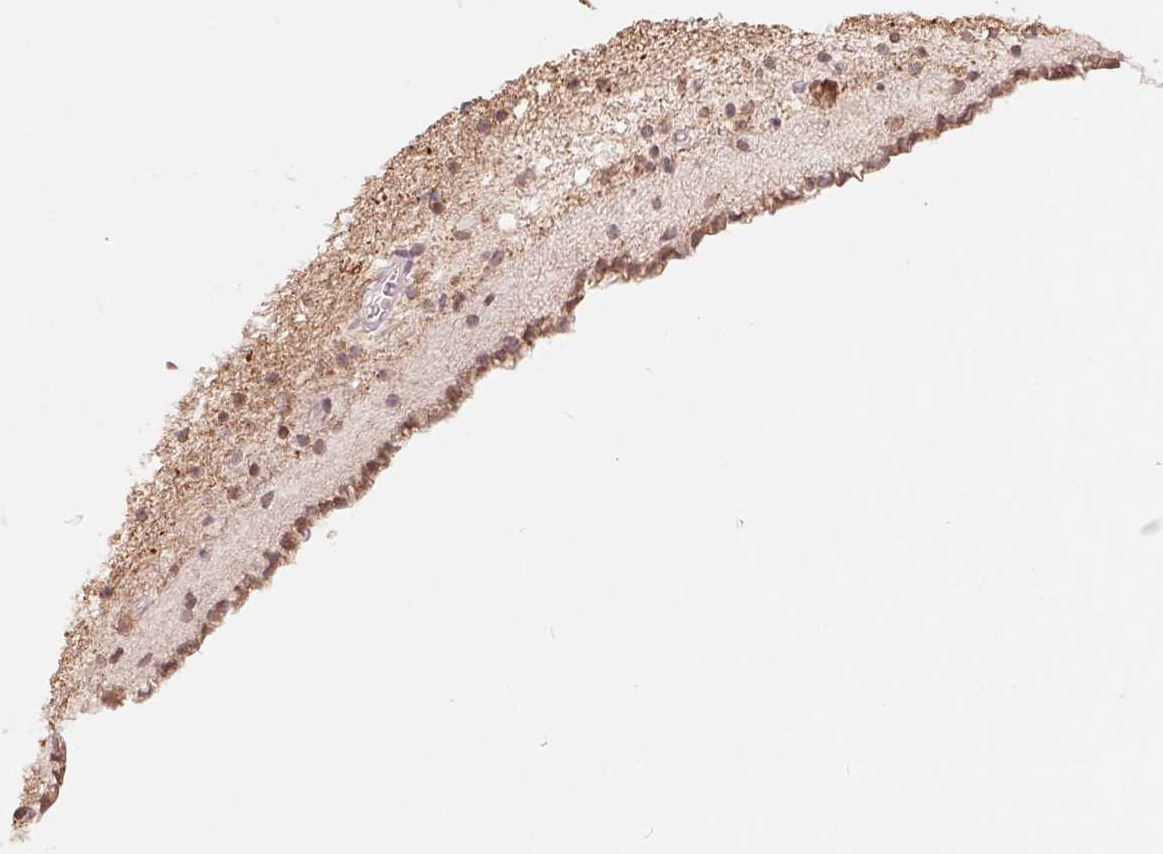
{"staining": {"intensity": "moderate", "quantity": ">75%", "location": "cytoplasmic/membranous"}, "tissue": "caudate", "cell_type": "Glial cells", "image_type": "normal", "snomed": [{"axis": "morphology", "description": "Normal tissue, NOS"}, {"axis": "topography", "description": "Lateral ventricle wall"}], "caption": "Brown immunohistochemical staining in benign caudate demonstrates moderate cytoplasmic/membranous positivity in approximately >75% of glial cells. (brown staining indicates protein expression, while blue staining denotes nuclei).", "gene": "TECR", "patient": {"sex": "female", "age": 42}}